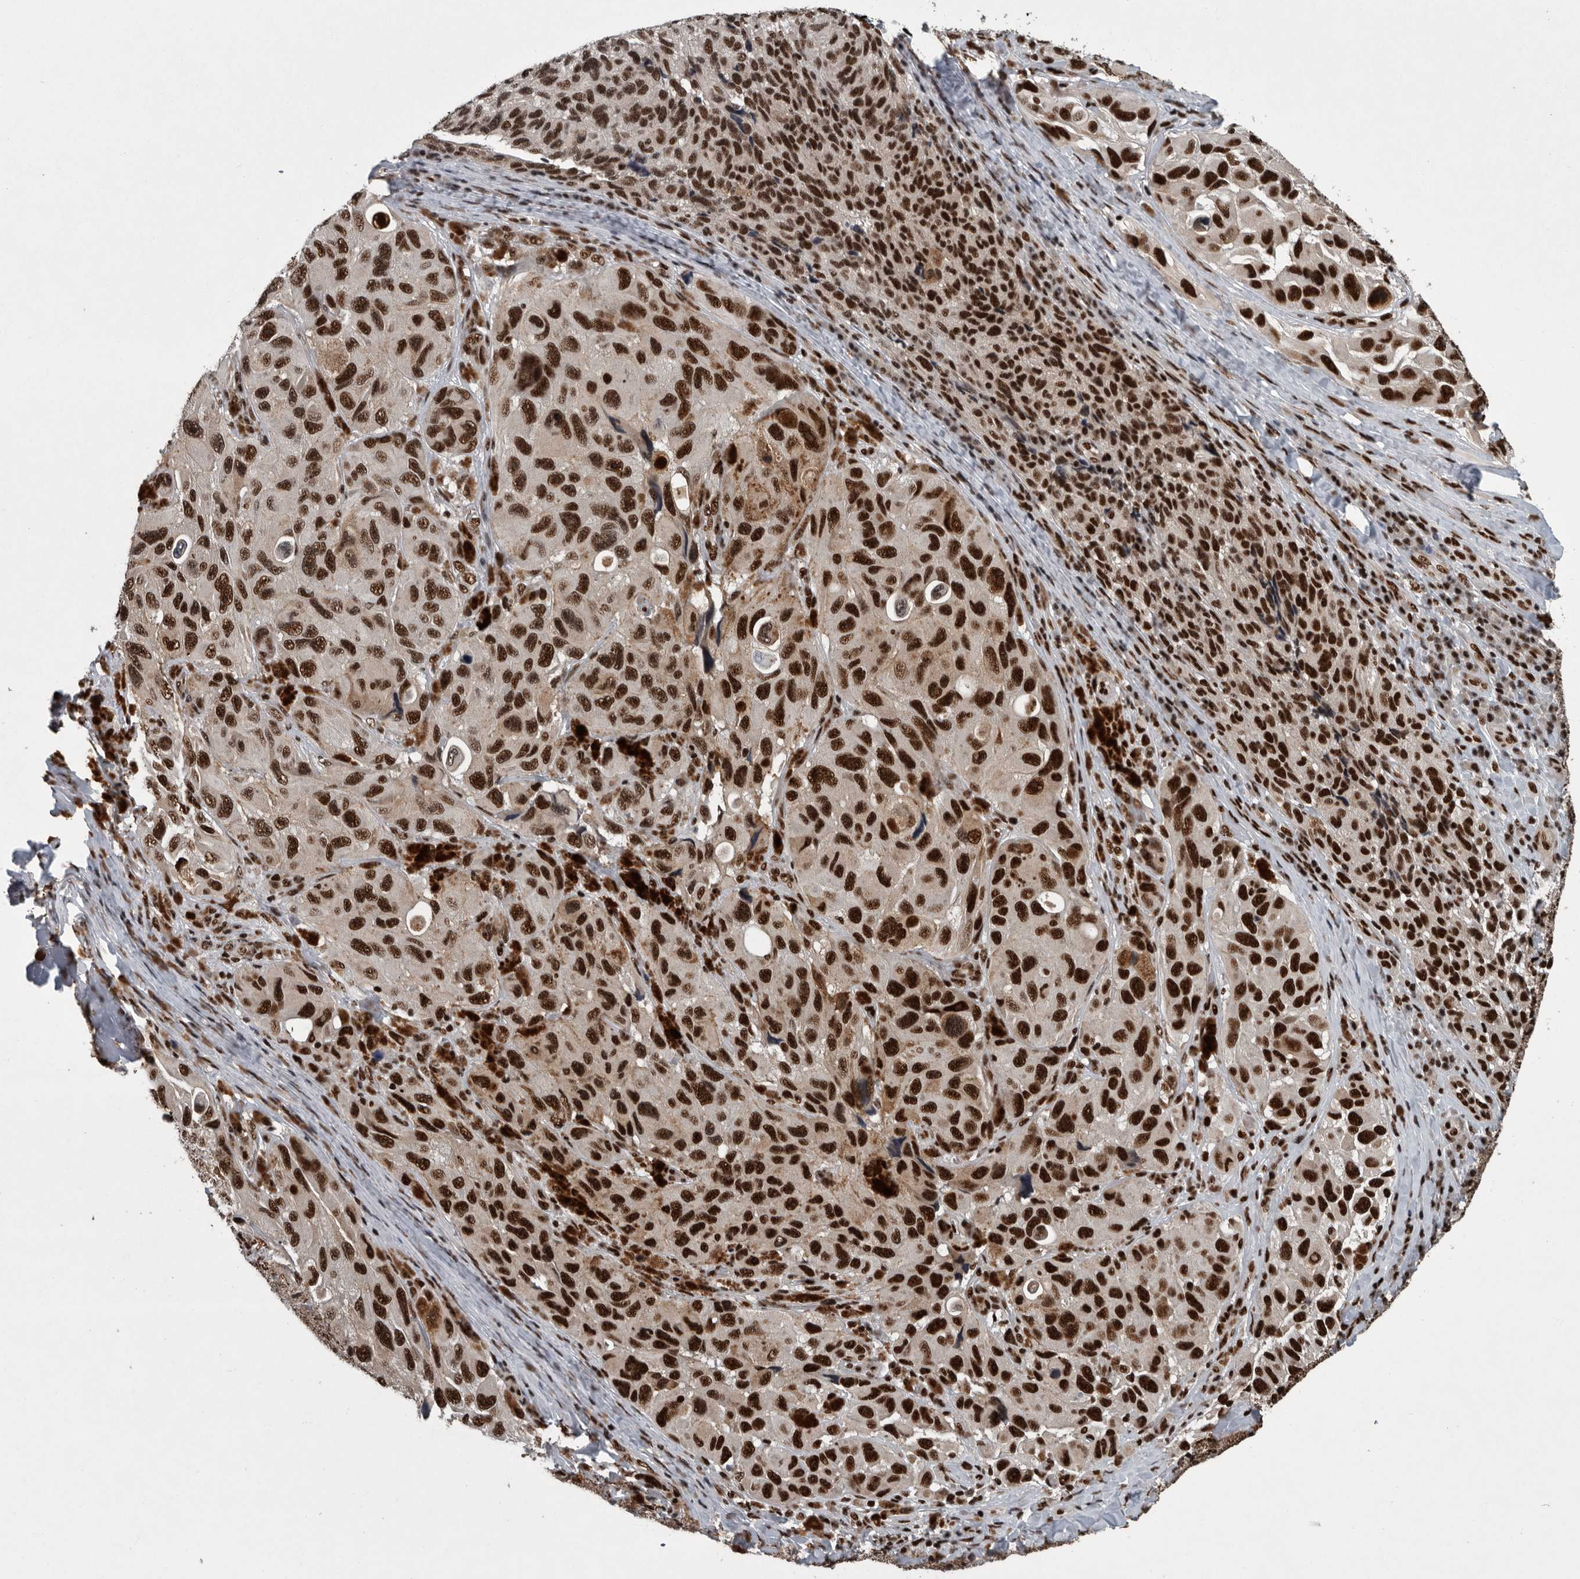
{"staining": {"intensity": "strong", "quantity": ">75%", "location": "nuclear"}, "tissue": "melanoma", "cell_type": "Tumor cells", "image_type": "cancer", "snomed": [{"axis": "morphology", "description": "Malignant melanoma, NOS"}, {"axis": "topography", "description": "Skin"}], "caption": "There is high levels of strong nuclear positivity in tumor cells of malignant melanoma, as demonstrated by immunohistochemical staining (brown color).", "gene": "SENP7", "patient": {"sex": "female", "age": 73}}